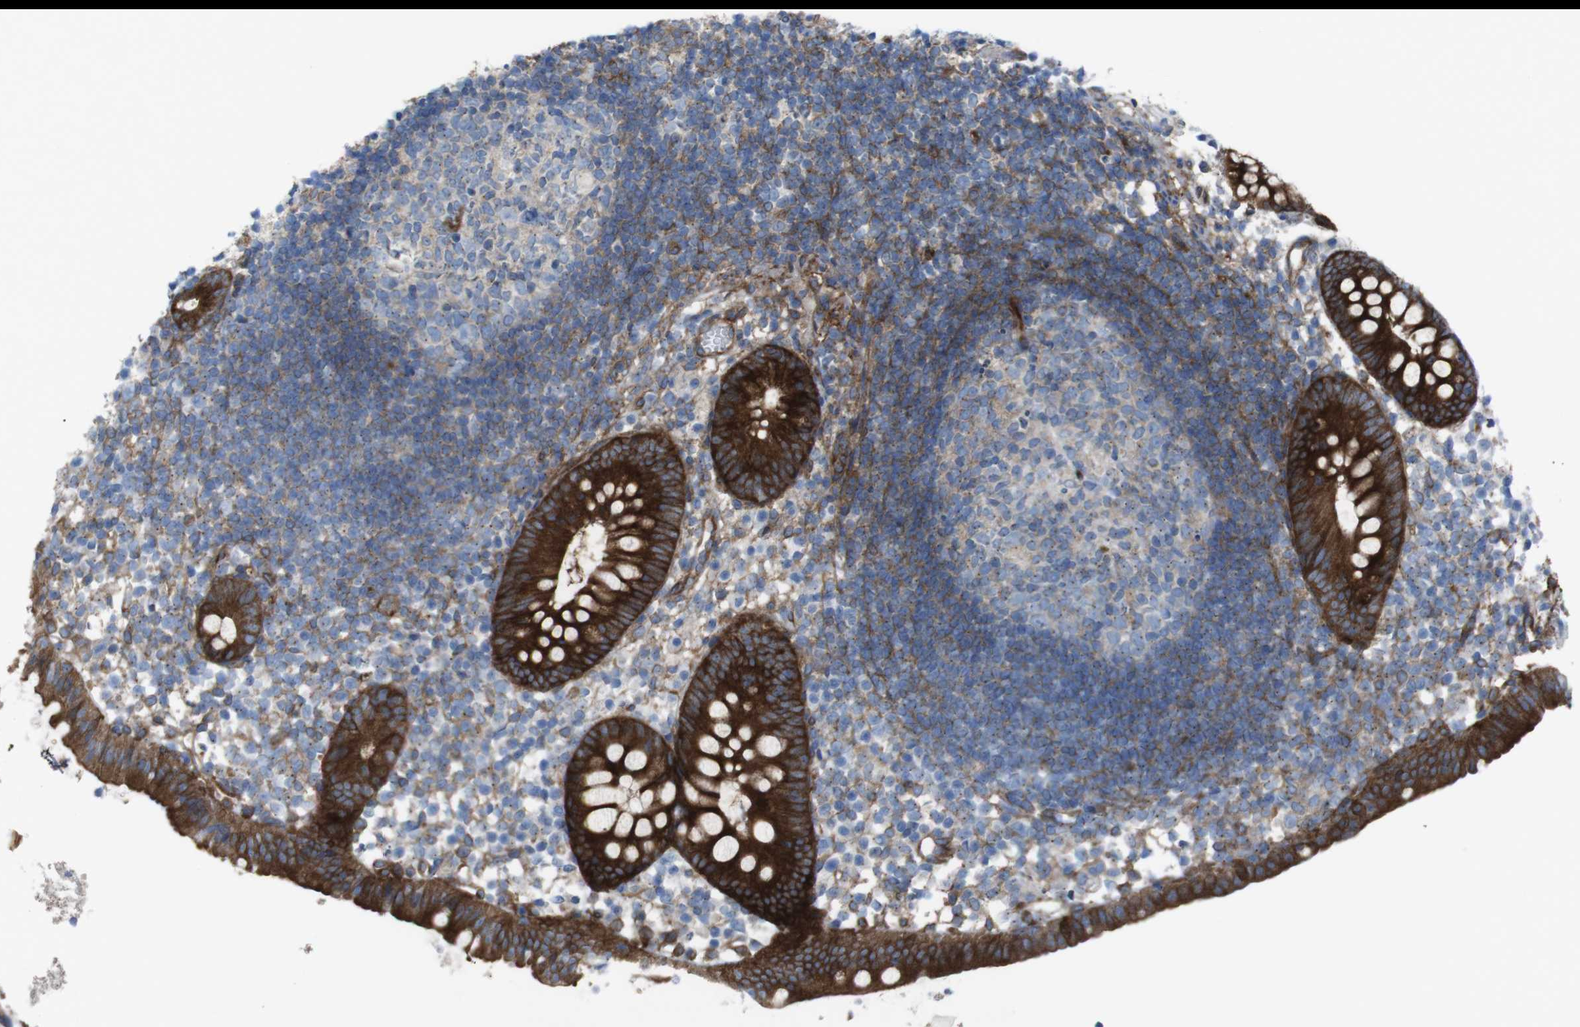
{"staining": {"intensity": "strong", "quantity": ">75%", "location": "cytoplasmic/membranous"}, "tissue": "appendix", "cell_type": "Glandular cells", "image_type": "normal", "snomed": [{"axis": "morphology", "description": "Normal tissue, NOS"}, {"axis": "topography", "description": "Appendix"}], "caption": "Immunohistochemistry staining of unremarkable appendix, which reveals high levels of strong cytoplasmic/membranous staining in approximately >75% of glandular cells indicating strong cytoplasmic/membranous protein staining. The staining was performed using DAB (3,3'-diaminobenzidine) (brown) for protein detection and nuclei were counterstained in hematoxylin (blue).", "gene": "DIAPH2", "patient": {"sex": "female", "age": 20}}